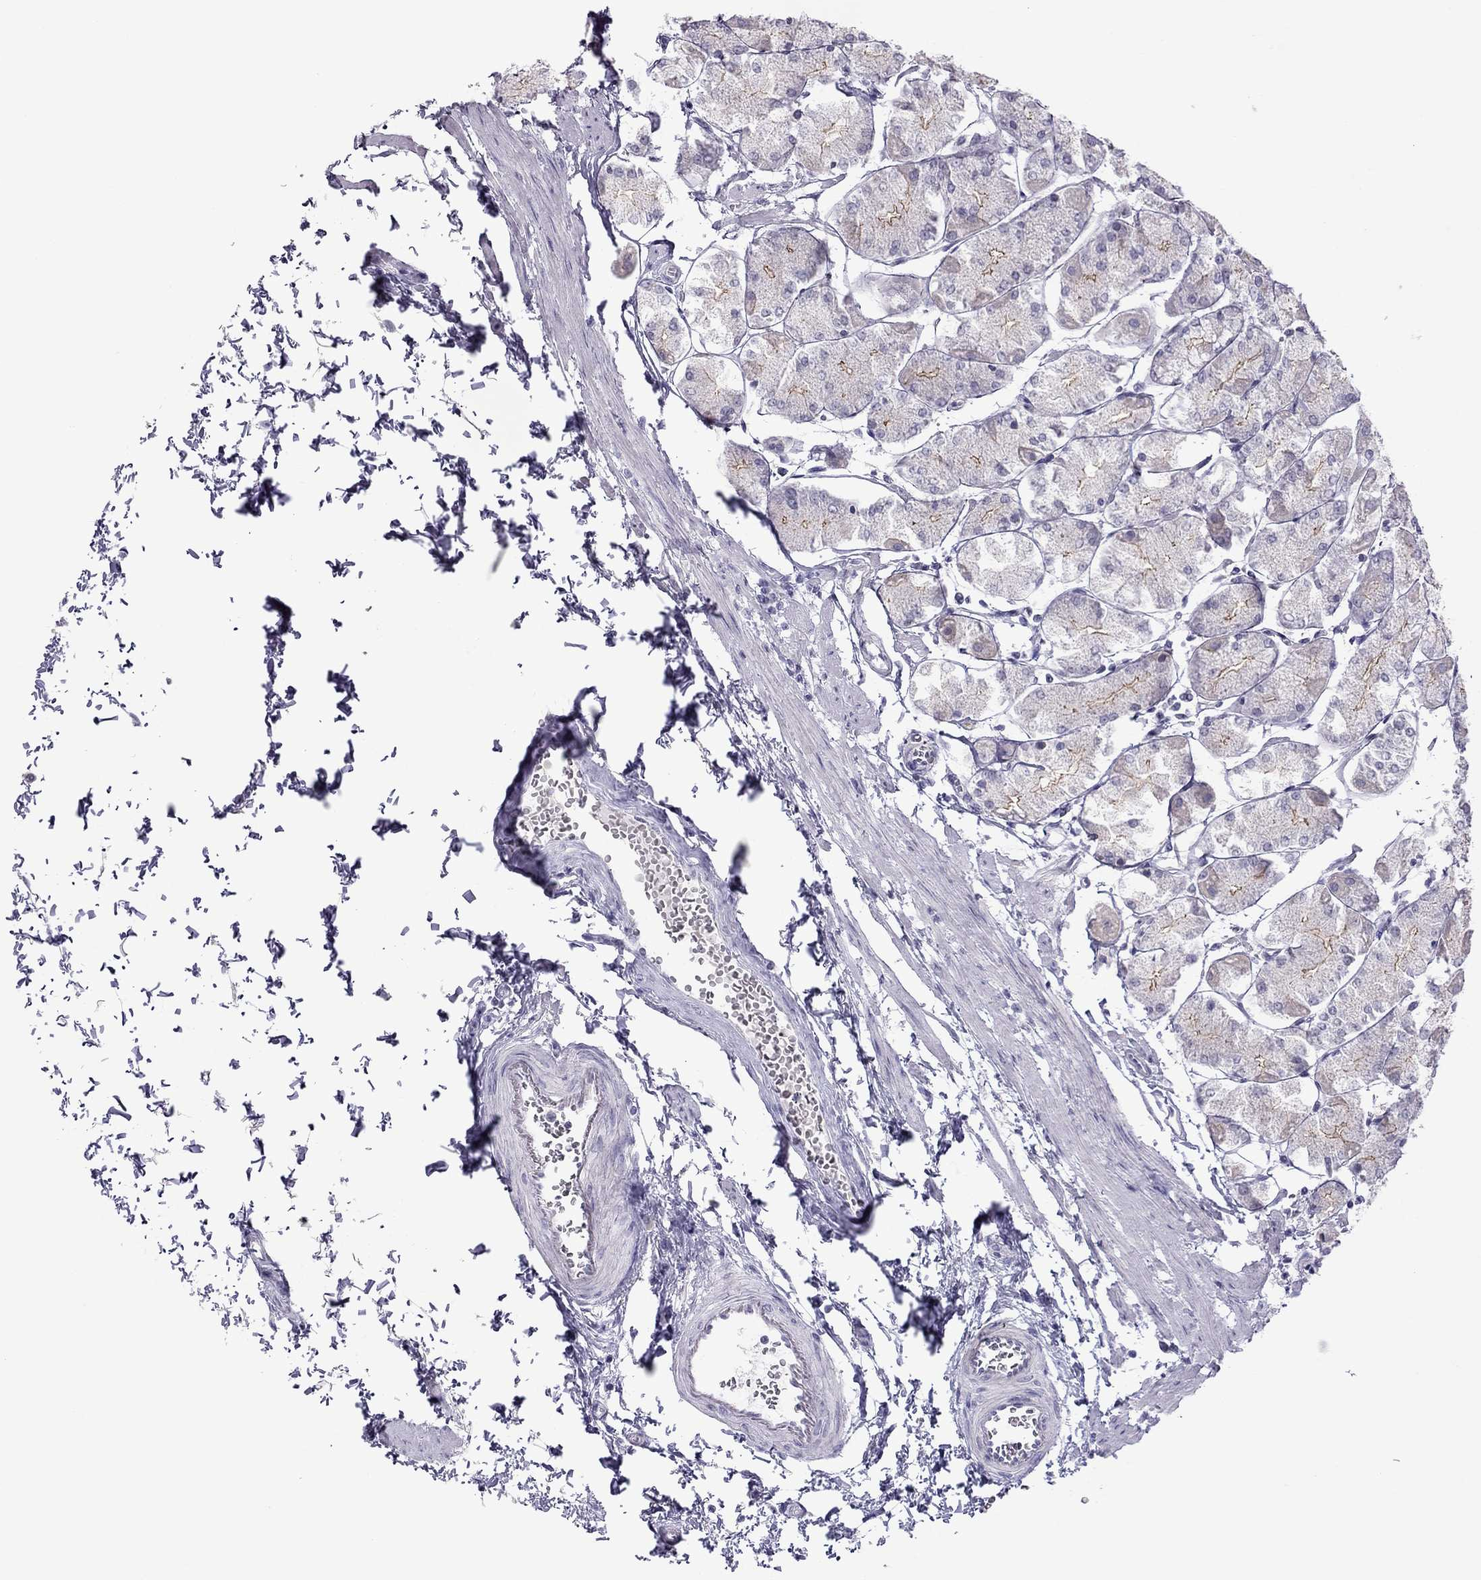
{"staining": {"intensity": "negative", "quantity": "none", "location": "none"}, "tissue": "stomach", "cell_type": "Glandular cells", "image_type": "normal", "snomed": [{"axis": "morphology", "description": "Normal tissue, NOS"}, {"axis": "topography", "description": "Stomach, upper"}], "caption": "The photomicrograph exhibits no staining of glandular cells in normal stomach. (DAB IHC, high magnification).", "gene": "TEX14", "patient": {"sex": "male", "age": 60}}